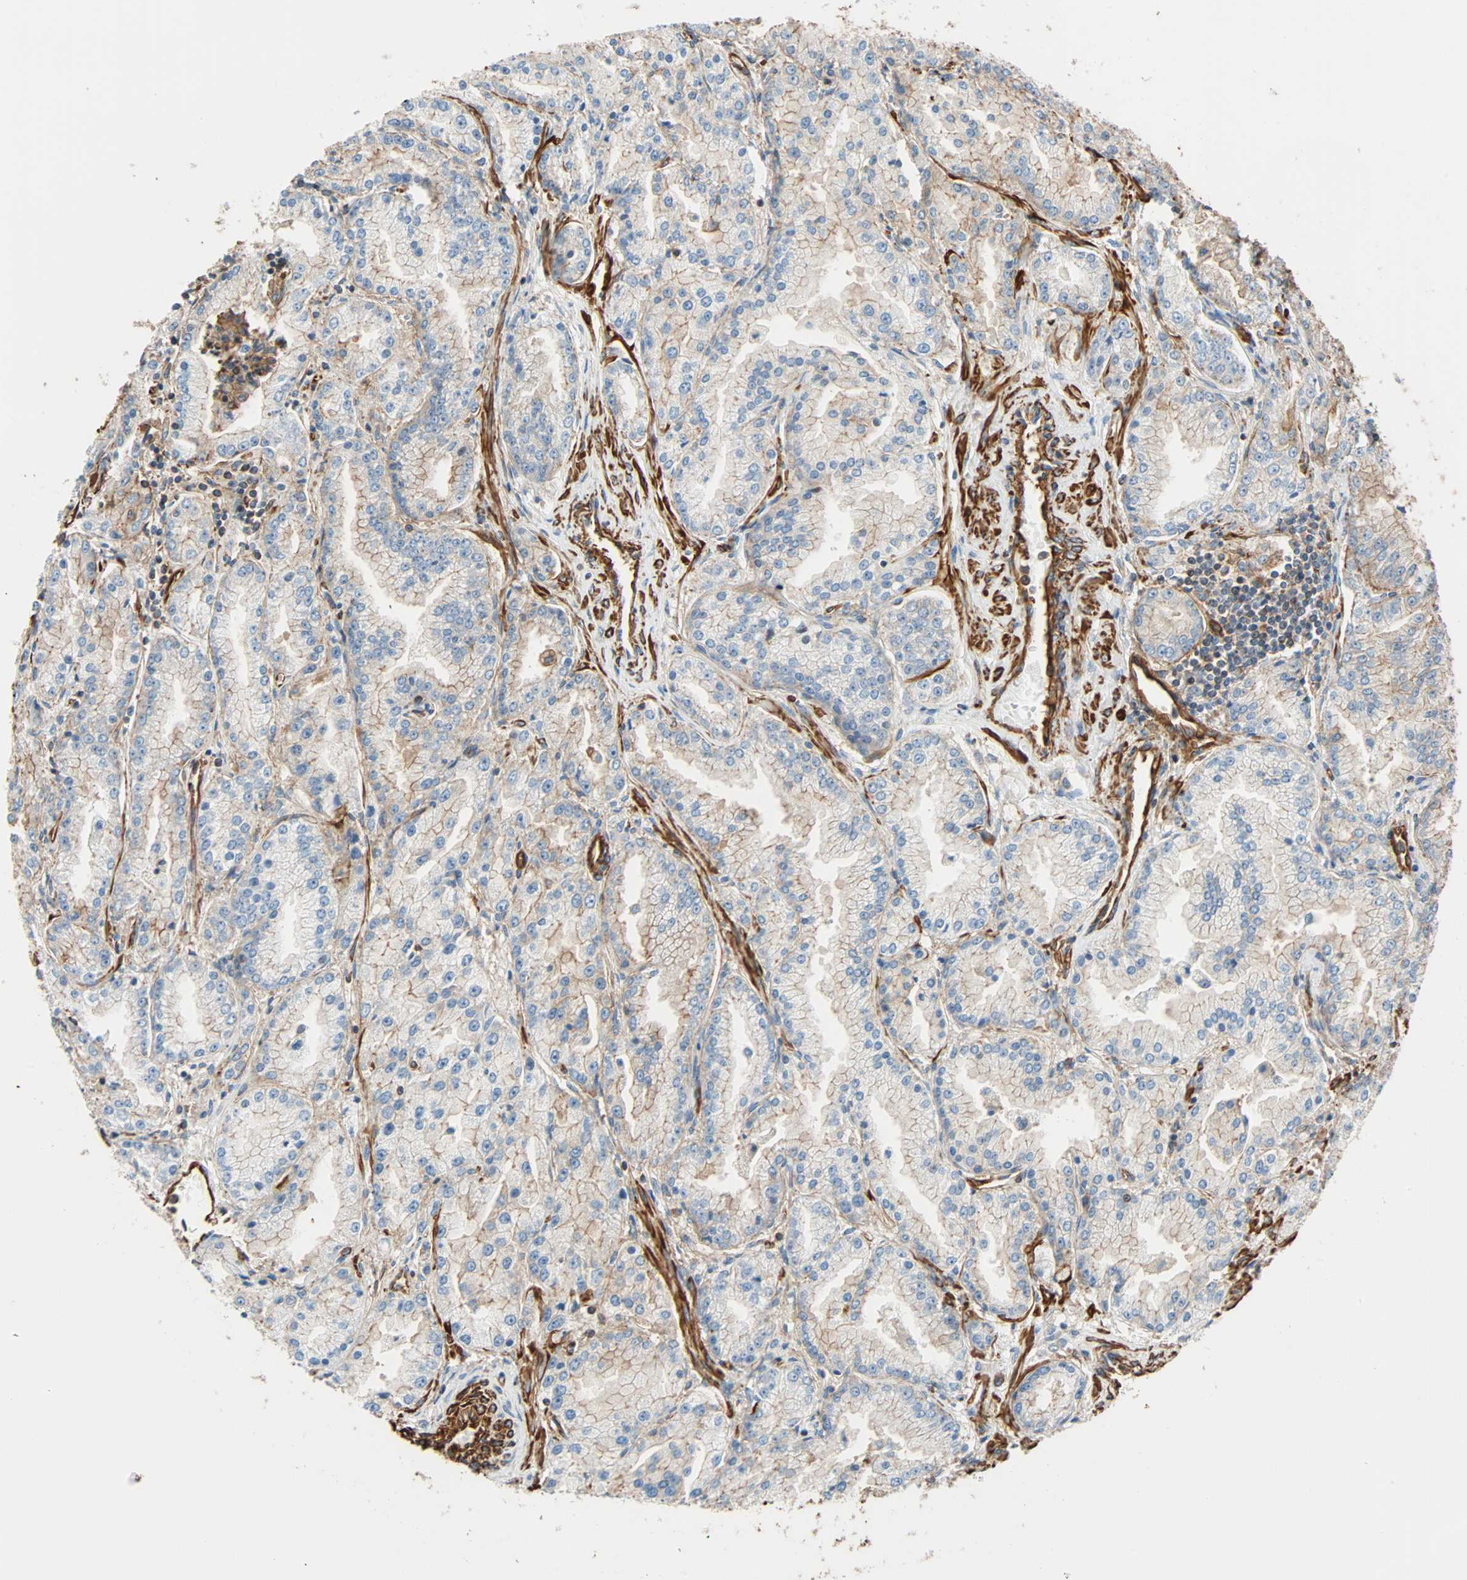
{"staining": {"intensity": "weak", "quantity": "25%-75%", "location": "cytoplasmic/membranous"}, "tissue": "prostate cancer", "cell_type": "Tumor cells", "image_type": "cancer", "snomed": [{"axis": "morphology", "description": "Adenocarcinoma, High grade"}, {"axis": "topography", "description": "Prostate"}], "caption": "A high-resolution histopathology image shows immunohistochemistry staining of prostate high-grade adenocarcinoma, which demonstrates weak cytoplasmic/membranous positivity in about 25%-75% of tumor cells.", "gene": "GALNT10", "patient": {"sex": "male", "age": 61}}